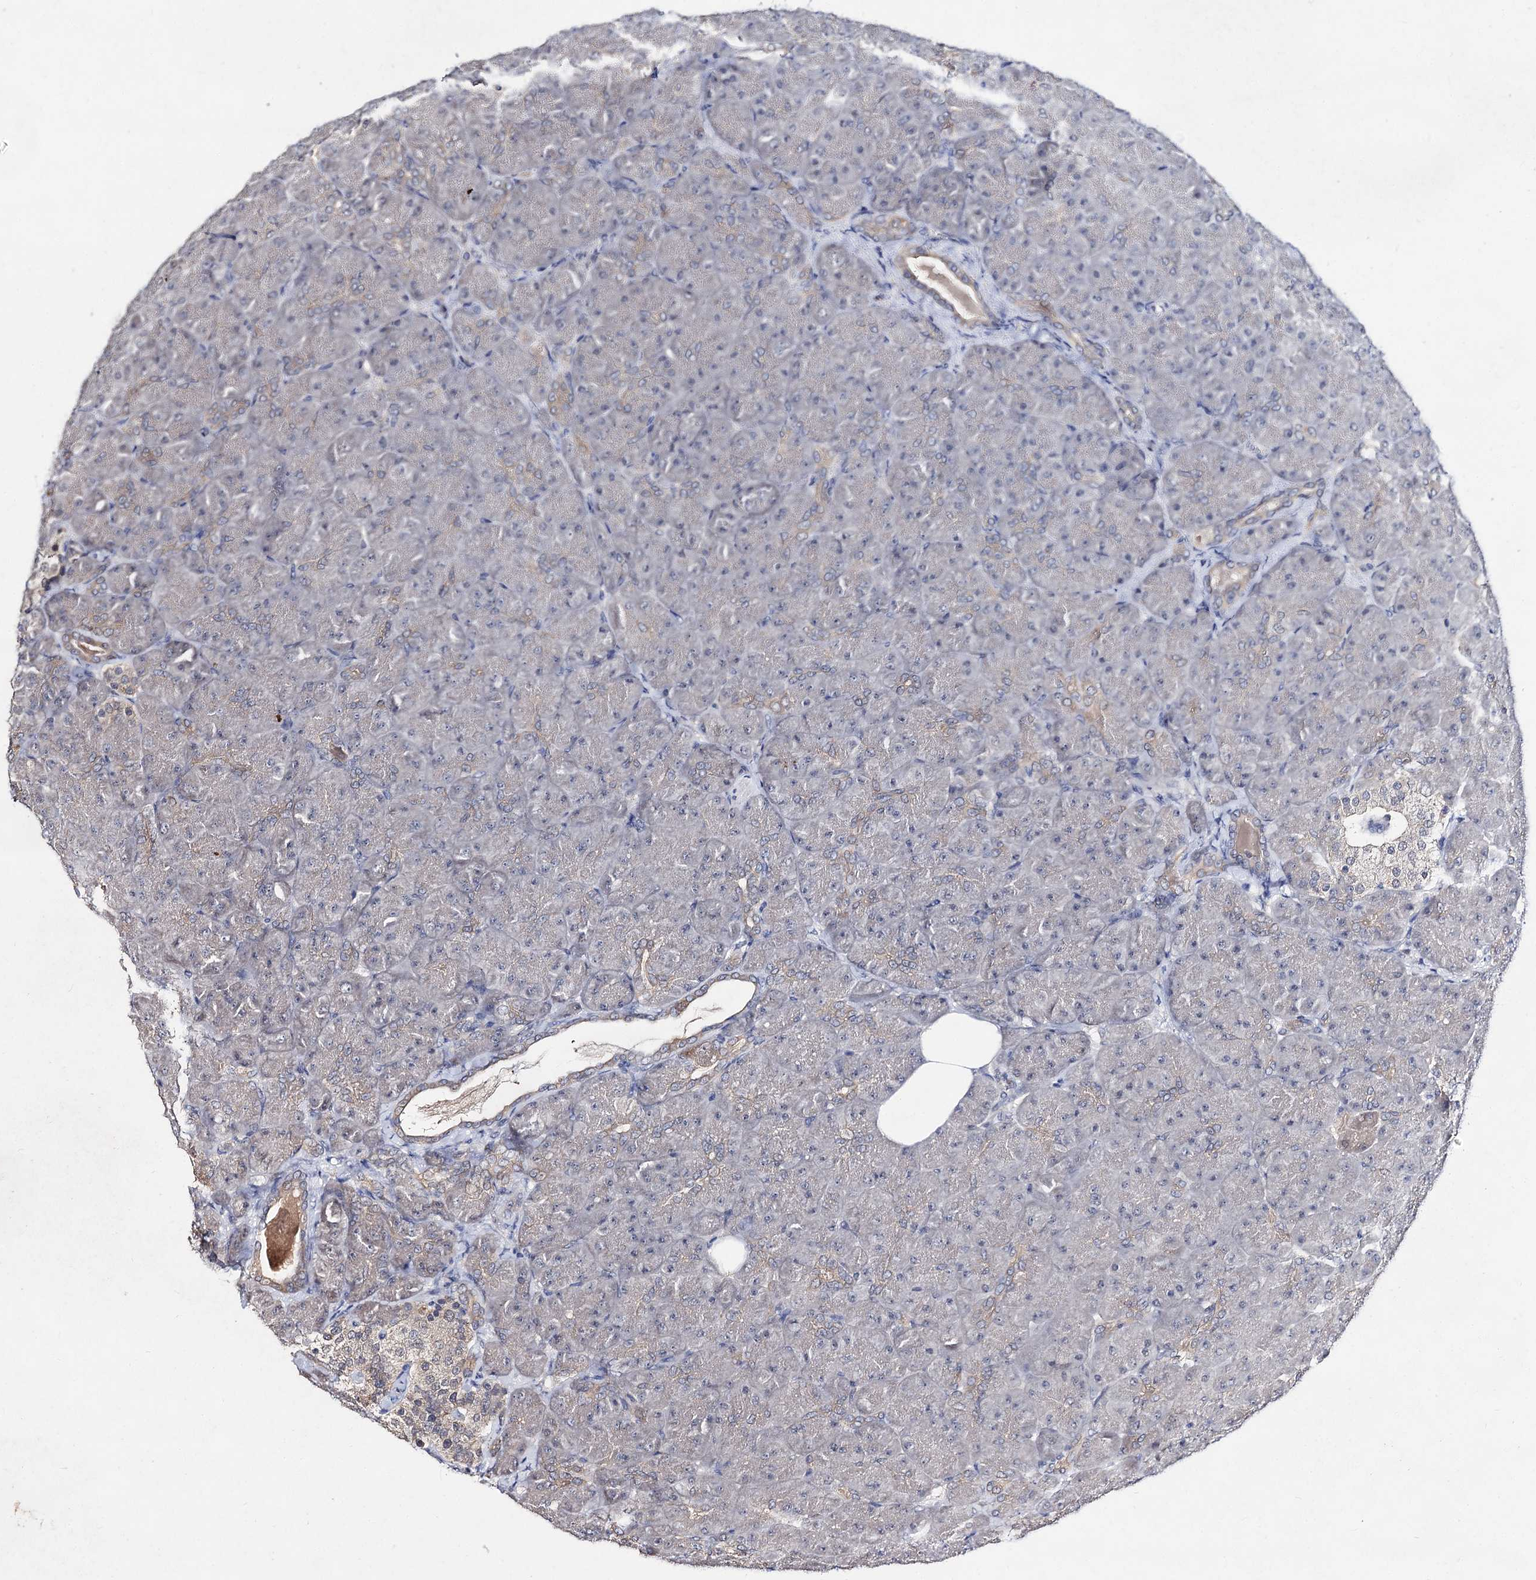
{"staining": {"intensity": "negative", "quantity": "none", "location": "none"}, "tissue": "pancreas", "cell_type": "Exocrine glandular cells", "image_type": "normal", "snomed": [{"axis": "morphology", "description": "Normal tissue, NOS"}, {"axis": "topography", "description": "Pancreas"}], "caption": "DAB (3,3'-diaminobenzidine) immunohistochemical staining of unremarkable pancreas shows no significant expression in exocrine glandular cells.", "gene": "ACTR6", "patient": {"sex": "male", "age": 66}}